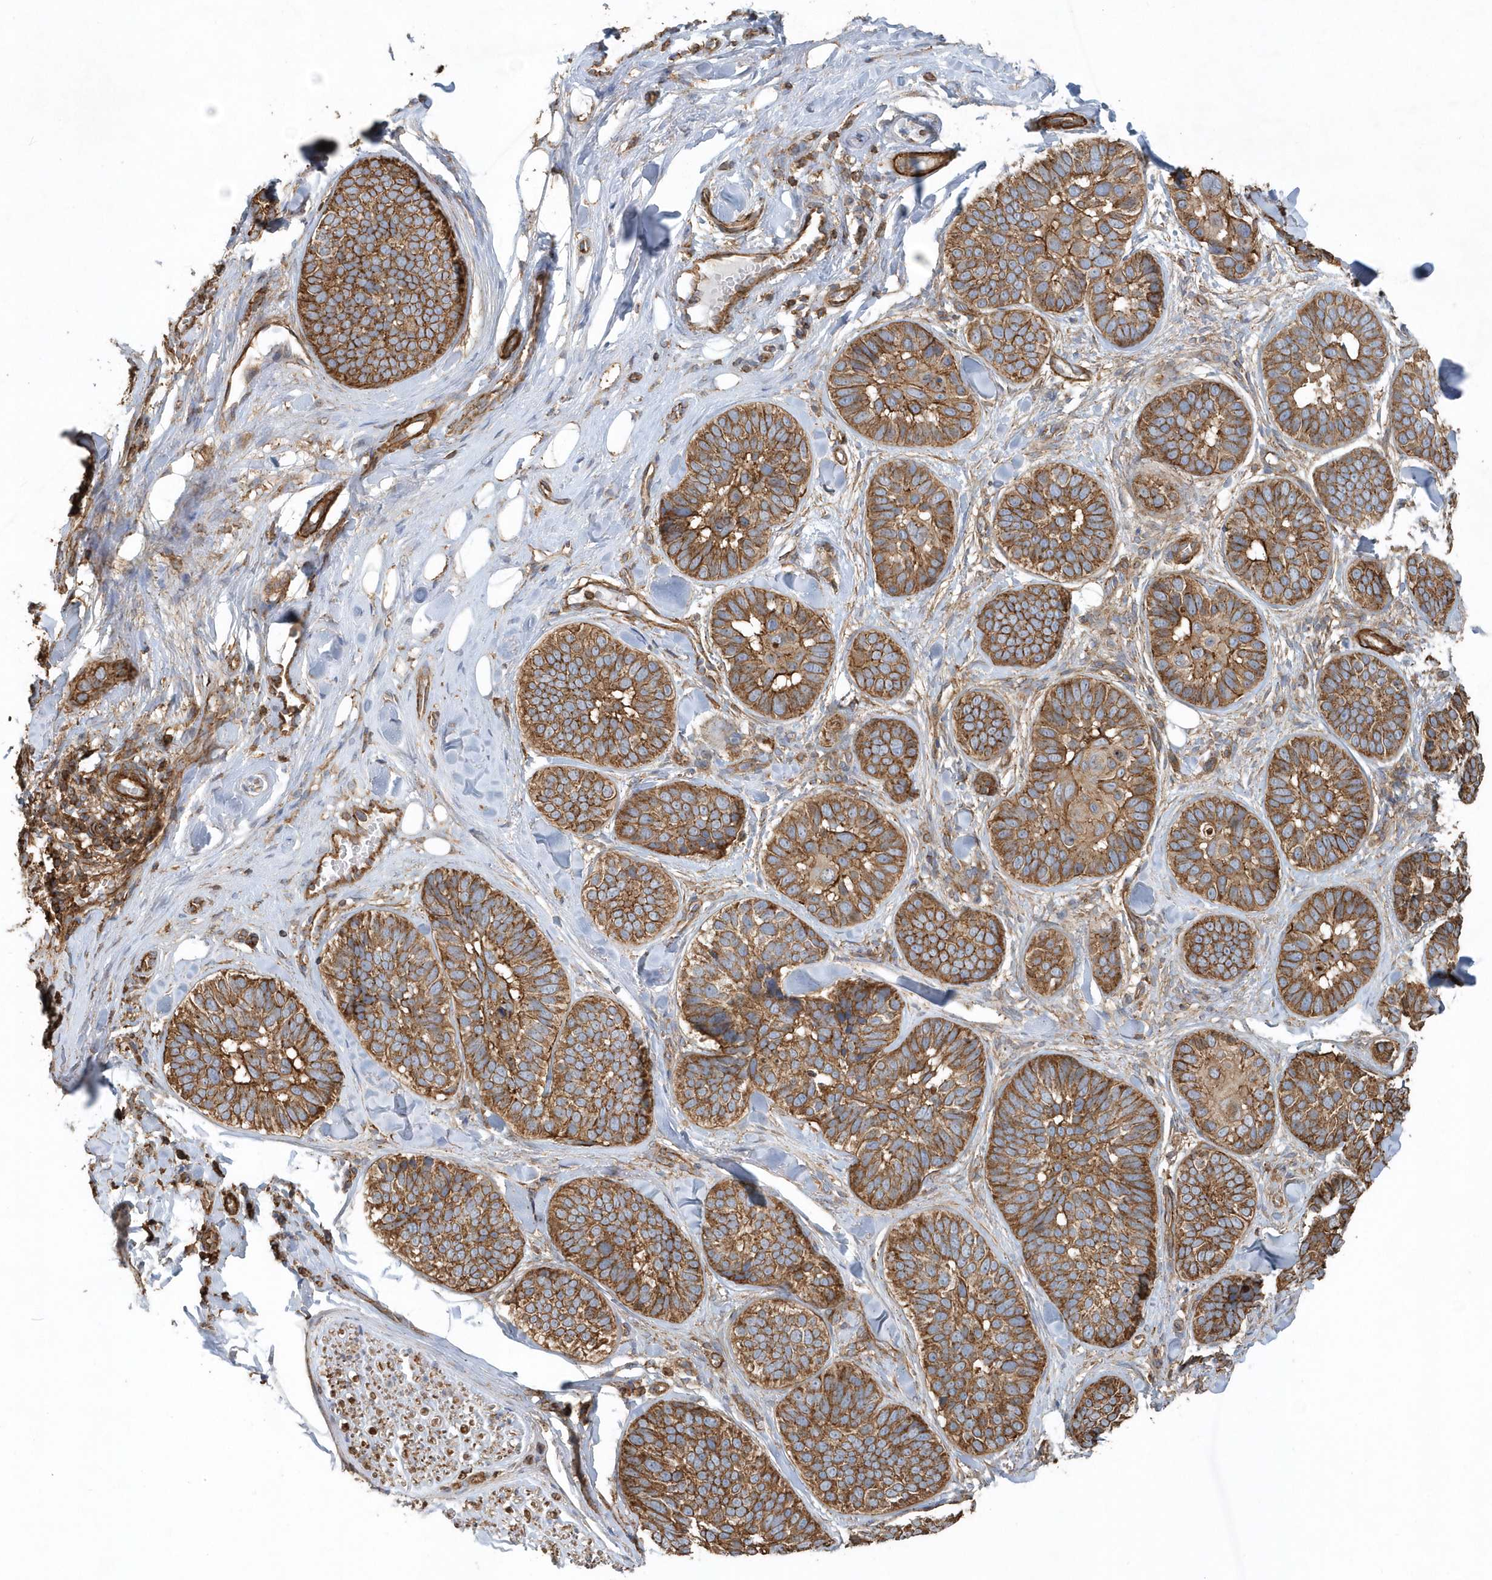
{"staining": {"intensity": "moderate", "quantity": ">75%", "location": "cytoplasmic/membranous"}, "tissue": "skin cancer", "cell_type": "Tumor cells", "image_type": "cancer", "snomed": [{"axis": "morphology", "description": "Basal cell carcinoma"}, {"axis": "topography", "description": "Skin"}], "caption": "Basal cell carcinoma (skin) tissue displays moderate cytoplasmic/membranous positivity in approximately >75% of tumor cells (DAB = brown stain, brightfield microscopy at high magnification).", "gene": "MMUT", "patient": {"sex": "male", "age": 62}}